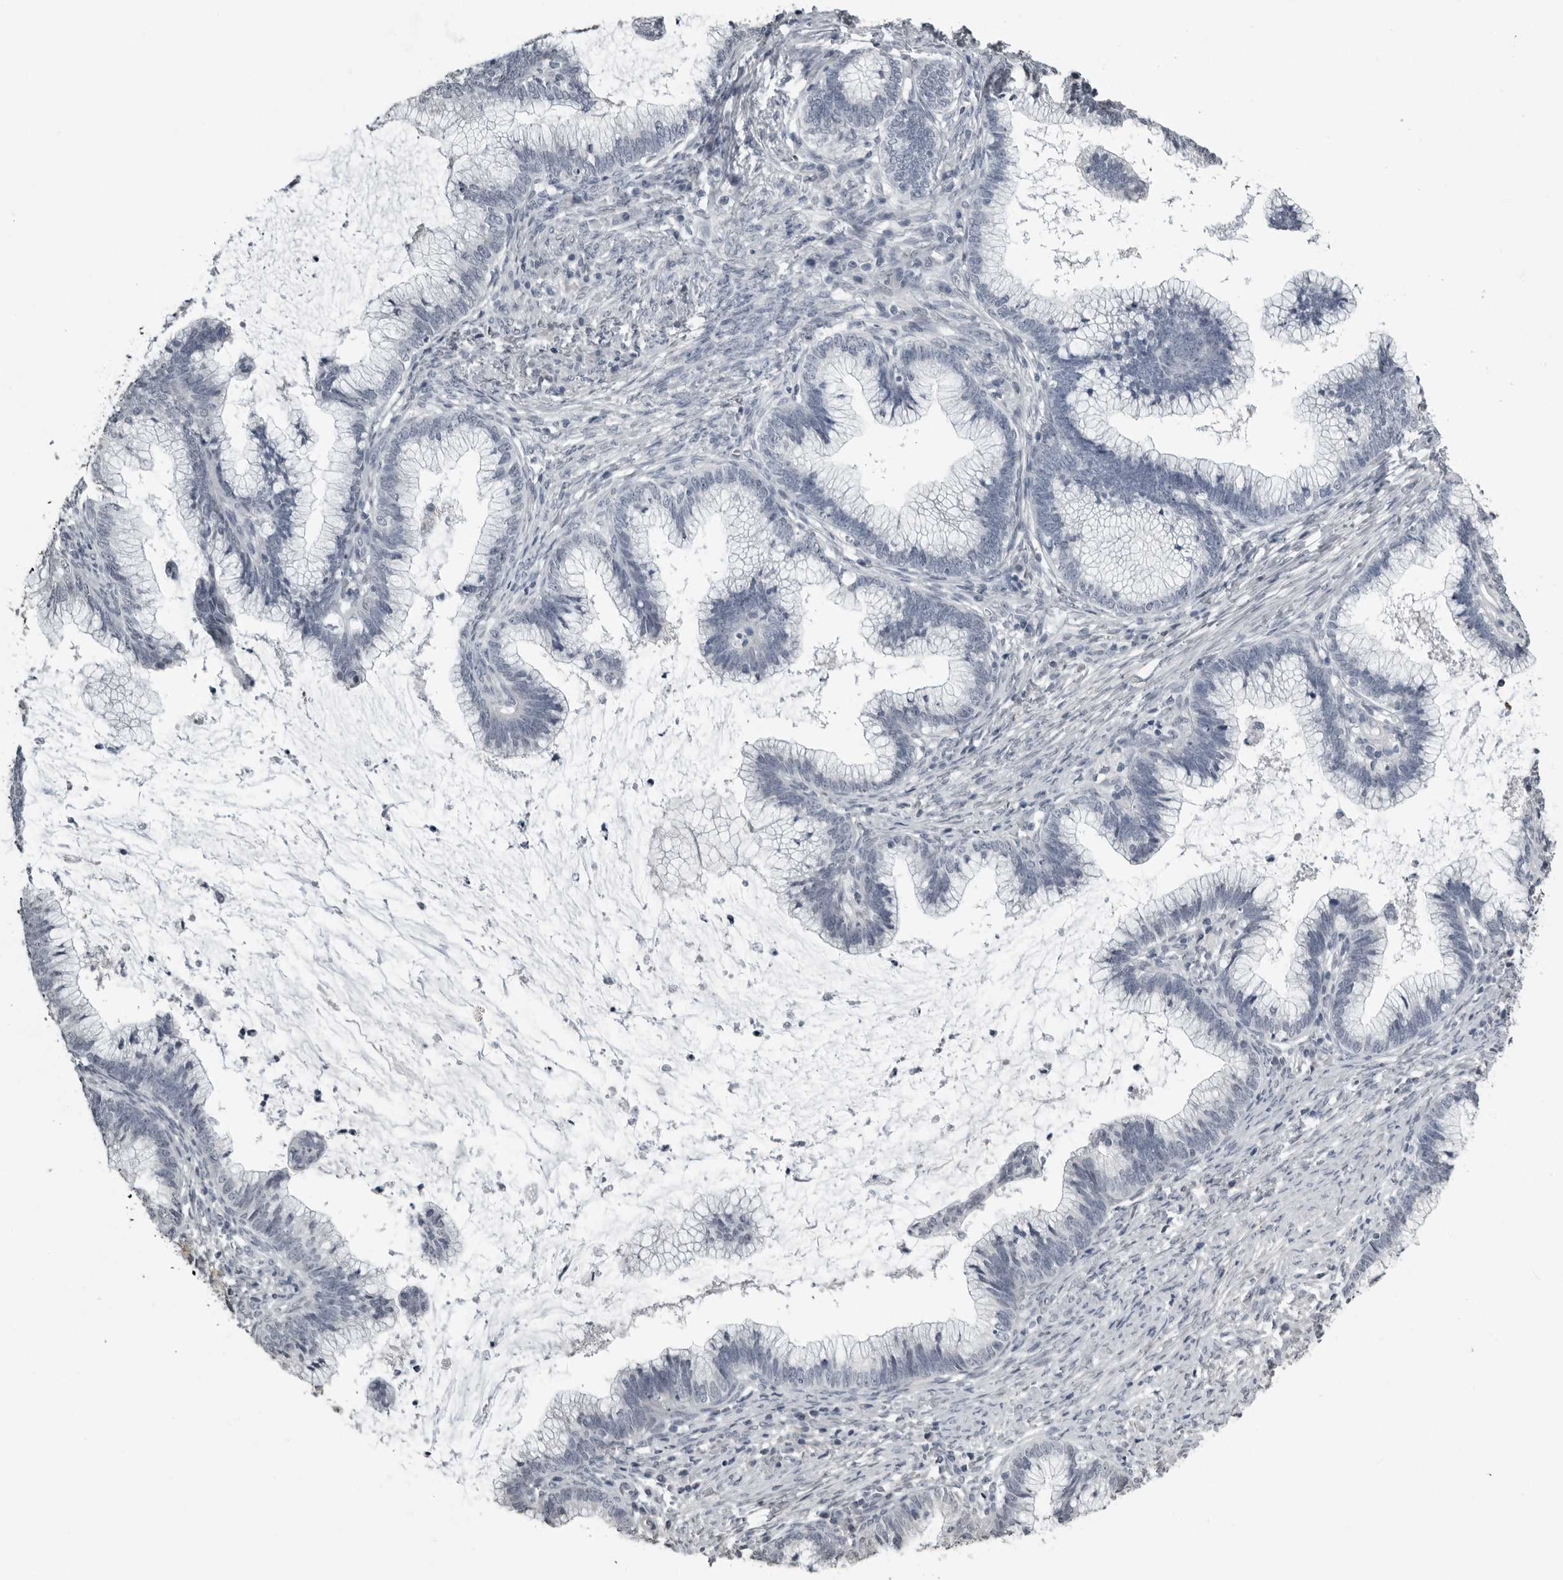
{"staining": {"intensity": "negative", "quantity": "none", "location": "none"}, "tissue": "cervical cancer", "cell_type": "Tumor cells", "image_type": "cancer", "snomed": [{"axis": "morphology", "description": "Adenocarcinoma, NOS"}, {"axis": "topography", "description": "Cervix"}], "caption": "Immunohistochemical staining of human adenocarcinoma (cervical) shows no significant staining in tumor cells.", "gene": "PRRX2", "patient": {"sex": "female", "age": 36}}